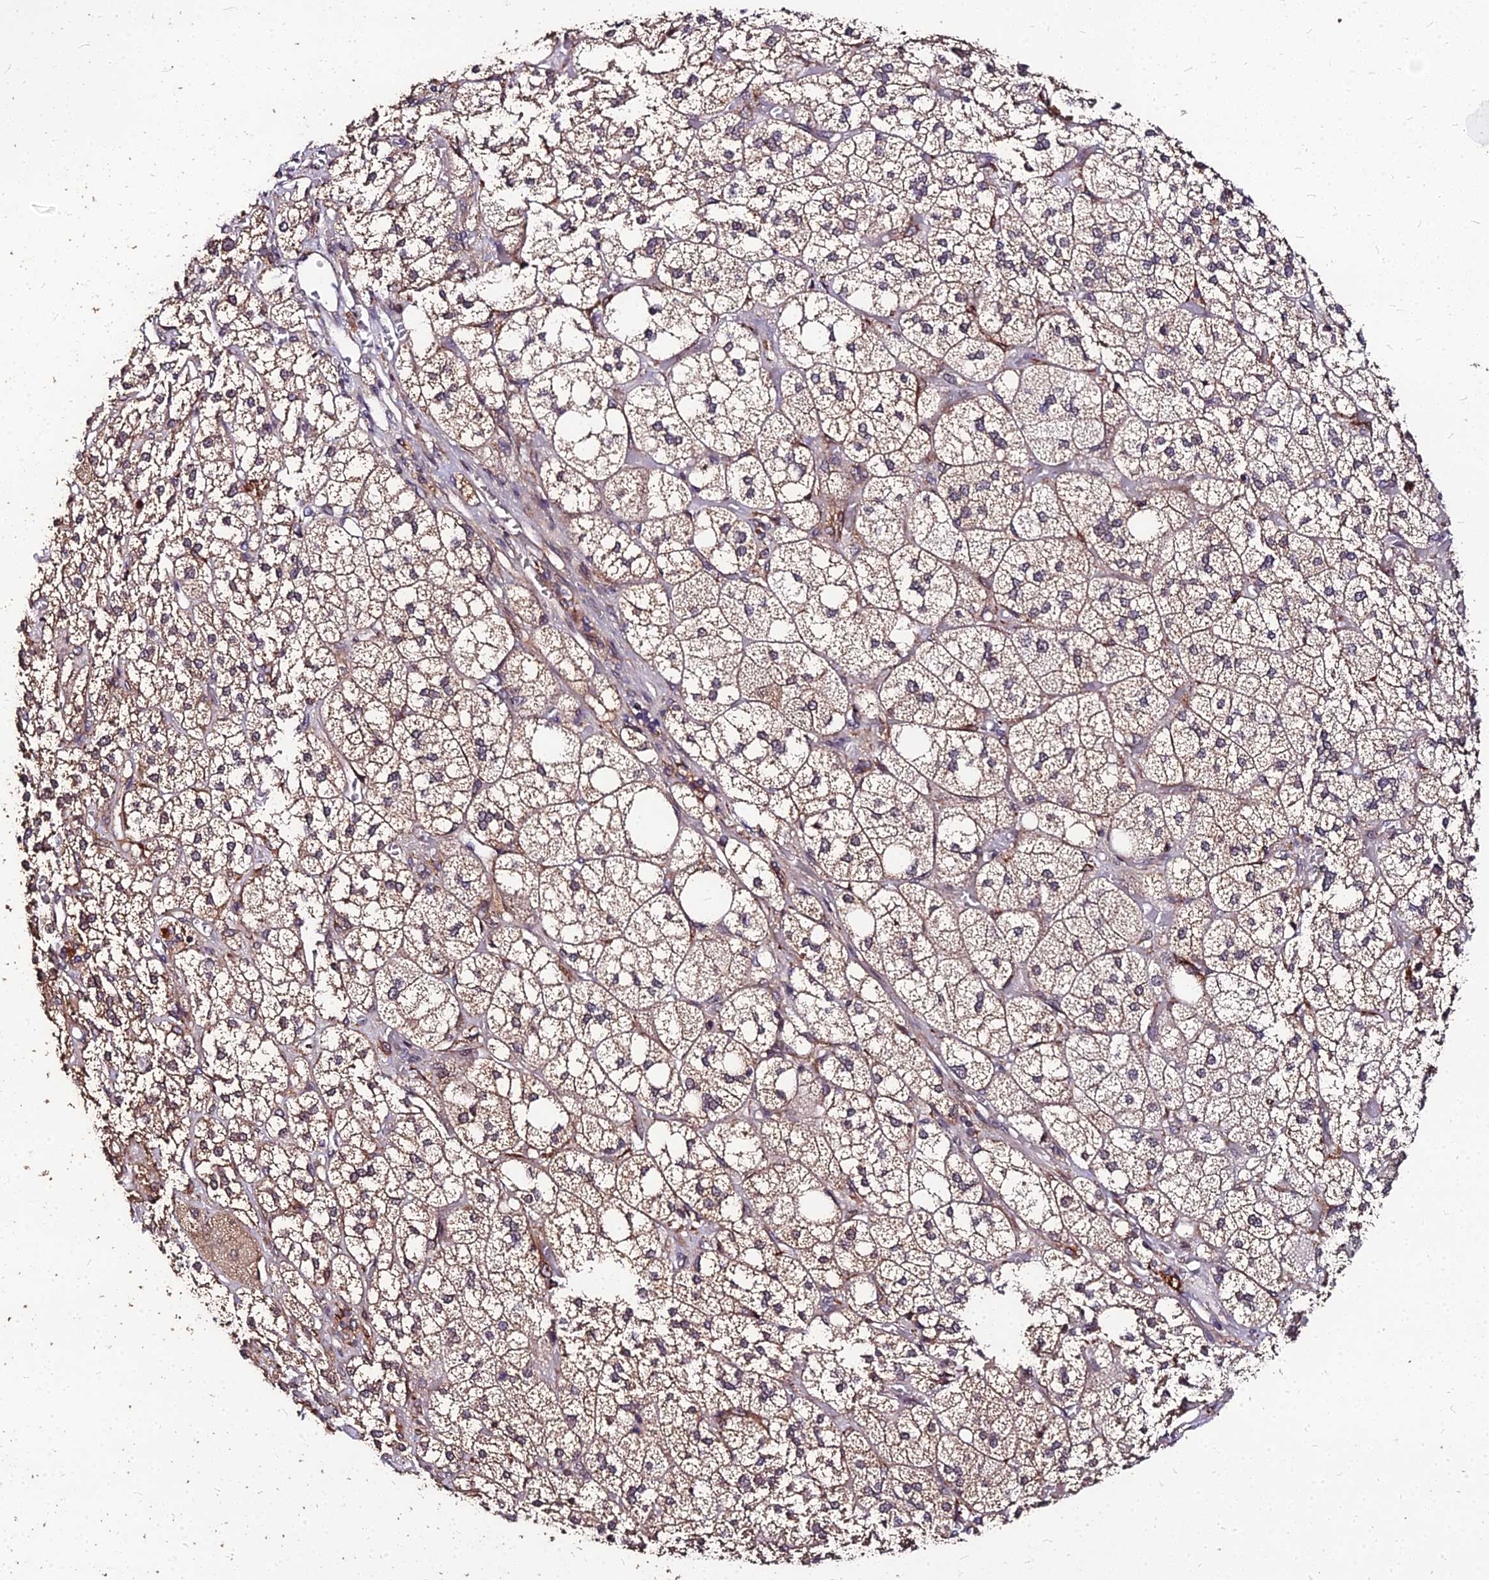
{"staining": {"intensity": "moderate", "quantity": "25%-75%", "location": "cytoplasmic/membranous"}, "tissue": "adrenal gland", "cell_type": "Glandular cells", "image_type": "normal", "snomed": [{"axis": "morphology", "description": "Normal tissue, NOS"}, {"axis": "topography", "description": "Adrenal gland"}], "caption": "This image reveals IHC staining of benign human adrenal gland, with medium moderate cytoplasmic/membranous expression in about 25%-75% of glandular cells.", "gene": "PDE4D", "patient": {"sex": "male", "age": 61}}